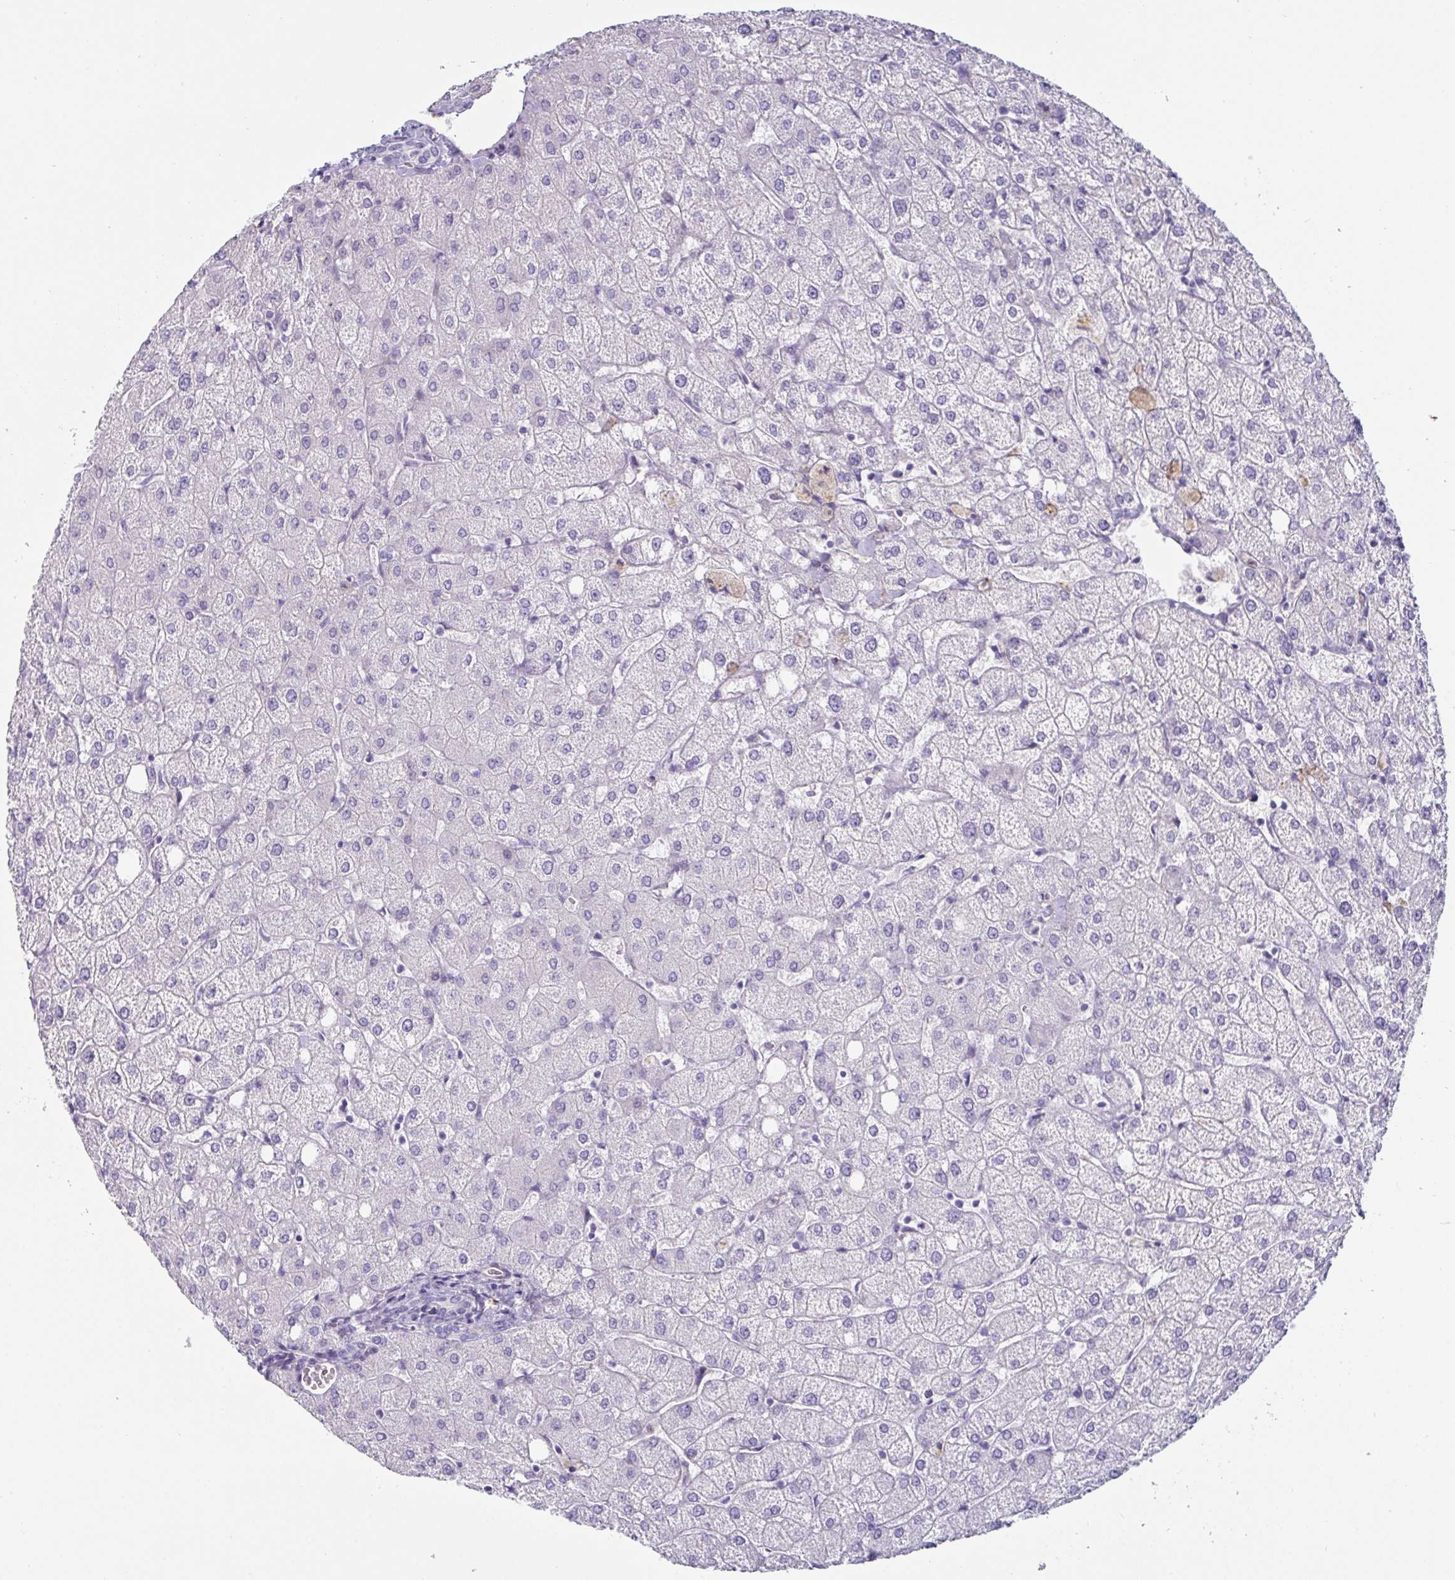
{"staining": {"intensity": "negative", "quantity": "none", "location": "none"}, "tissue": "liver", "cell_type": "Cholangiocytes", "image_type": "normal", "snomed": [{"axis": "morphology", "description": "Normal tissue, NOS"}, {"axis": "topography", "description": "Liver"}], "caption": "An immunohistochemistry (IHC) micrograph of unremarkable liver is shown. There is no staining in cholangiocytes of liver.", "gene": "OR5P3", "patient": {"sex": "female", "age": 54}}